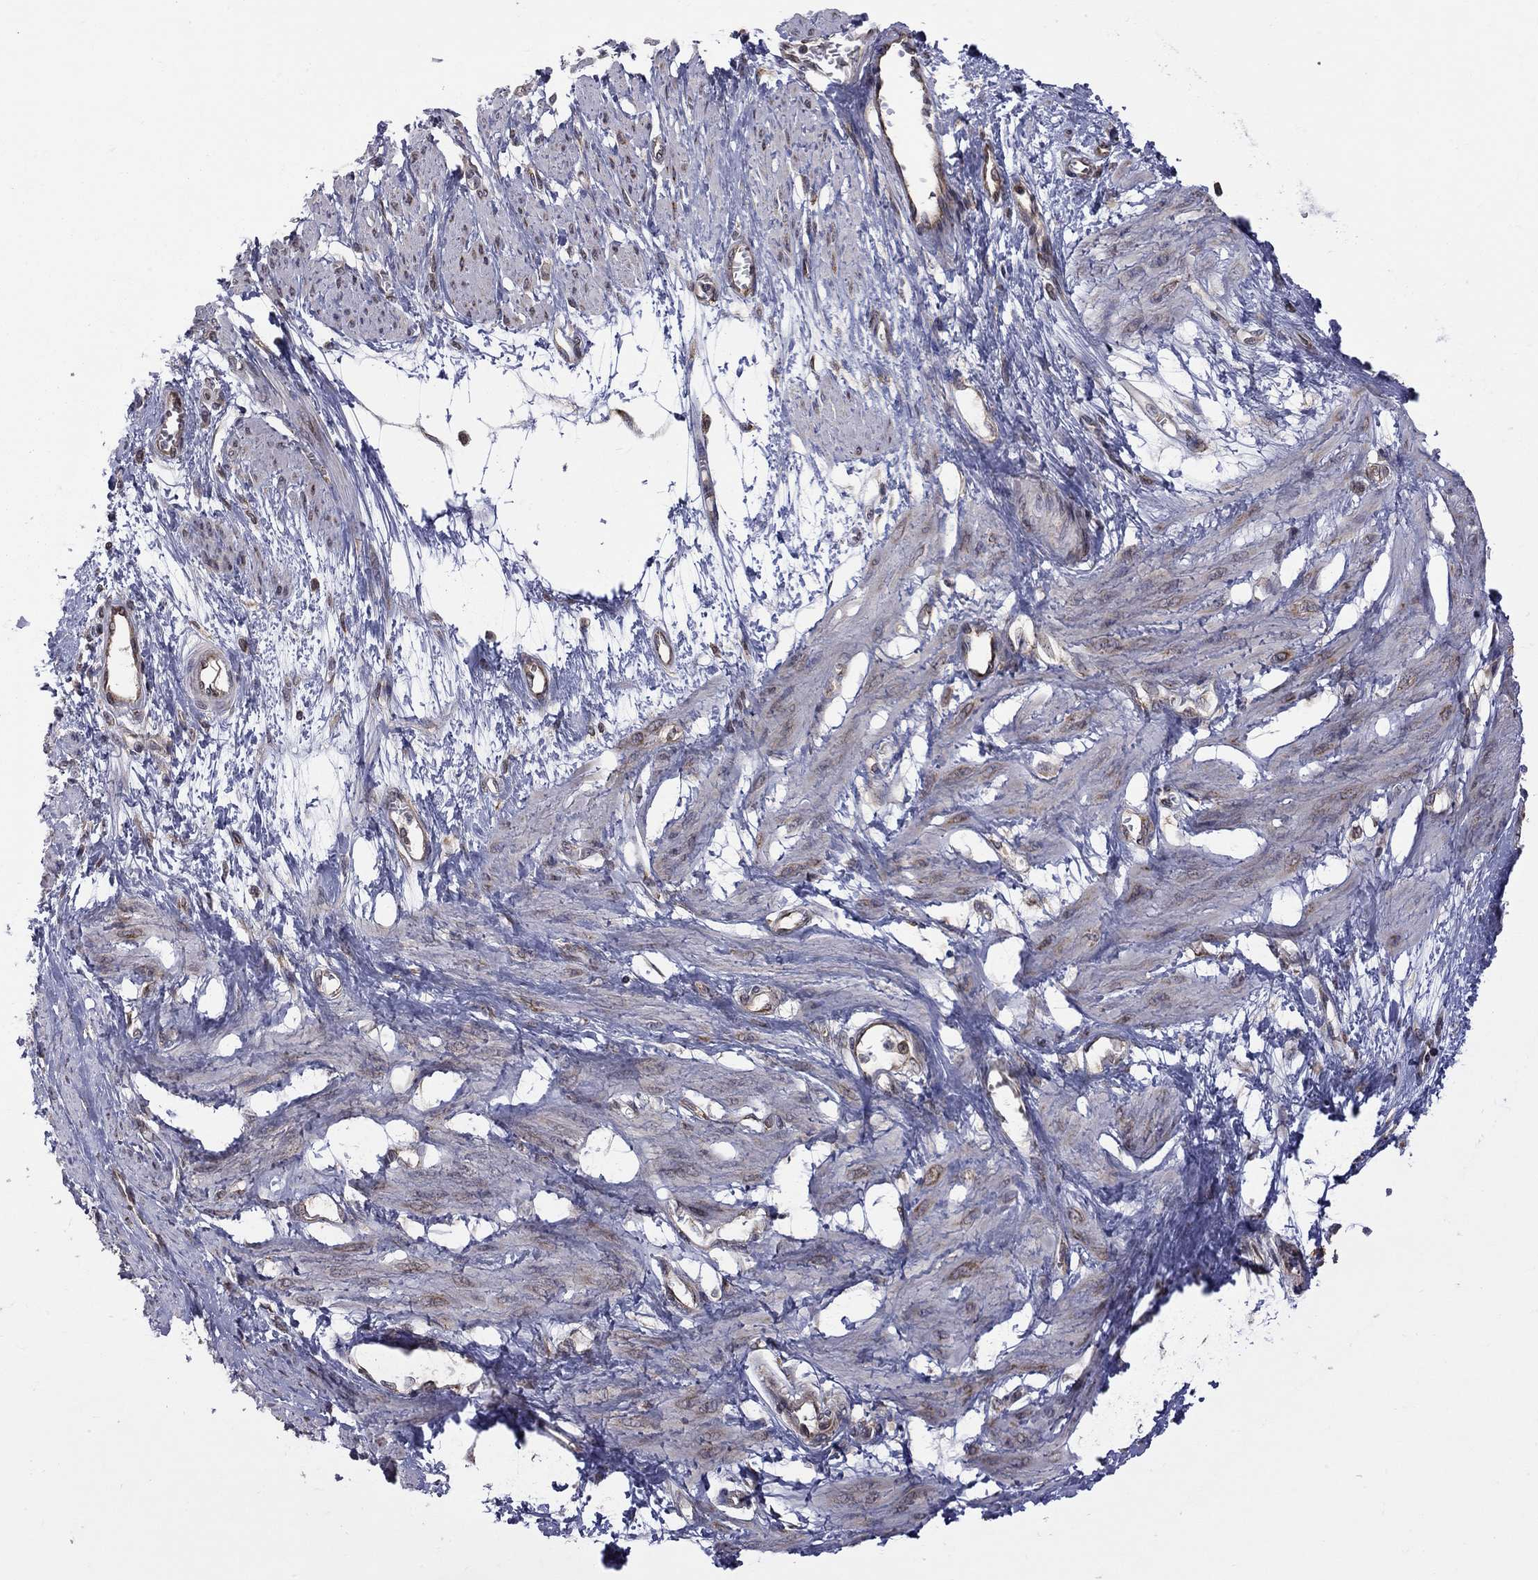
{"staining": {"intensity": "moderate", "quantity": "<25%", "location": "cytoplasmic/membranous"}, "tissue": "smooth muscle", "cell_type": "Smooth muscle cells", "image_type": "normal", "snomed": [{"axis": "morphology", "description": "Normal tissue, NOS"}, {"axis": "topography", "description": "Smooth muscle"}, {"axis": "topography", "description": "Uterus"}], "caption": "Unremarkable smooth muscle demonstrates moderate cytoplasmic/membranous positivity in approximately <25% of smooth muscle cells, visualized by immunohistochemistry.", "gene": "NAA50", "patient": {"sex": "female", "age": 39}}